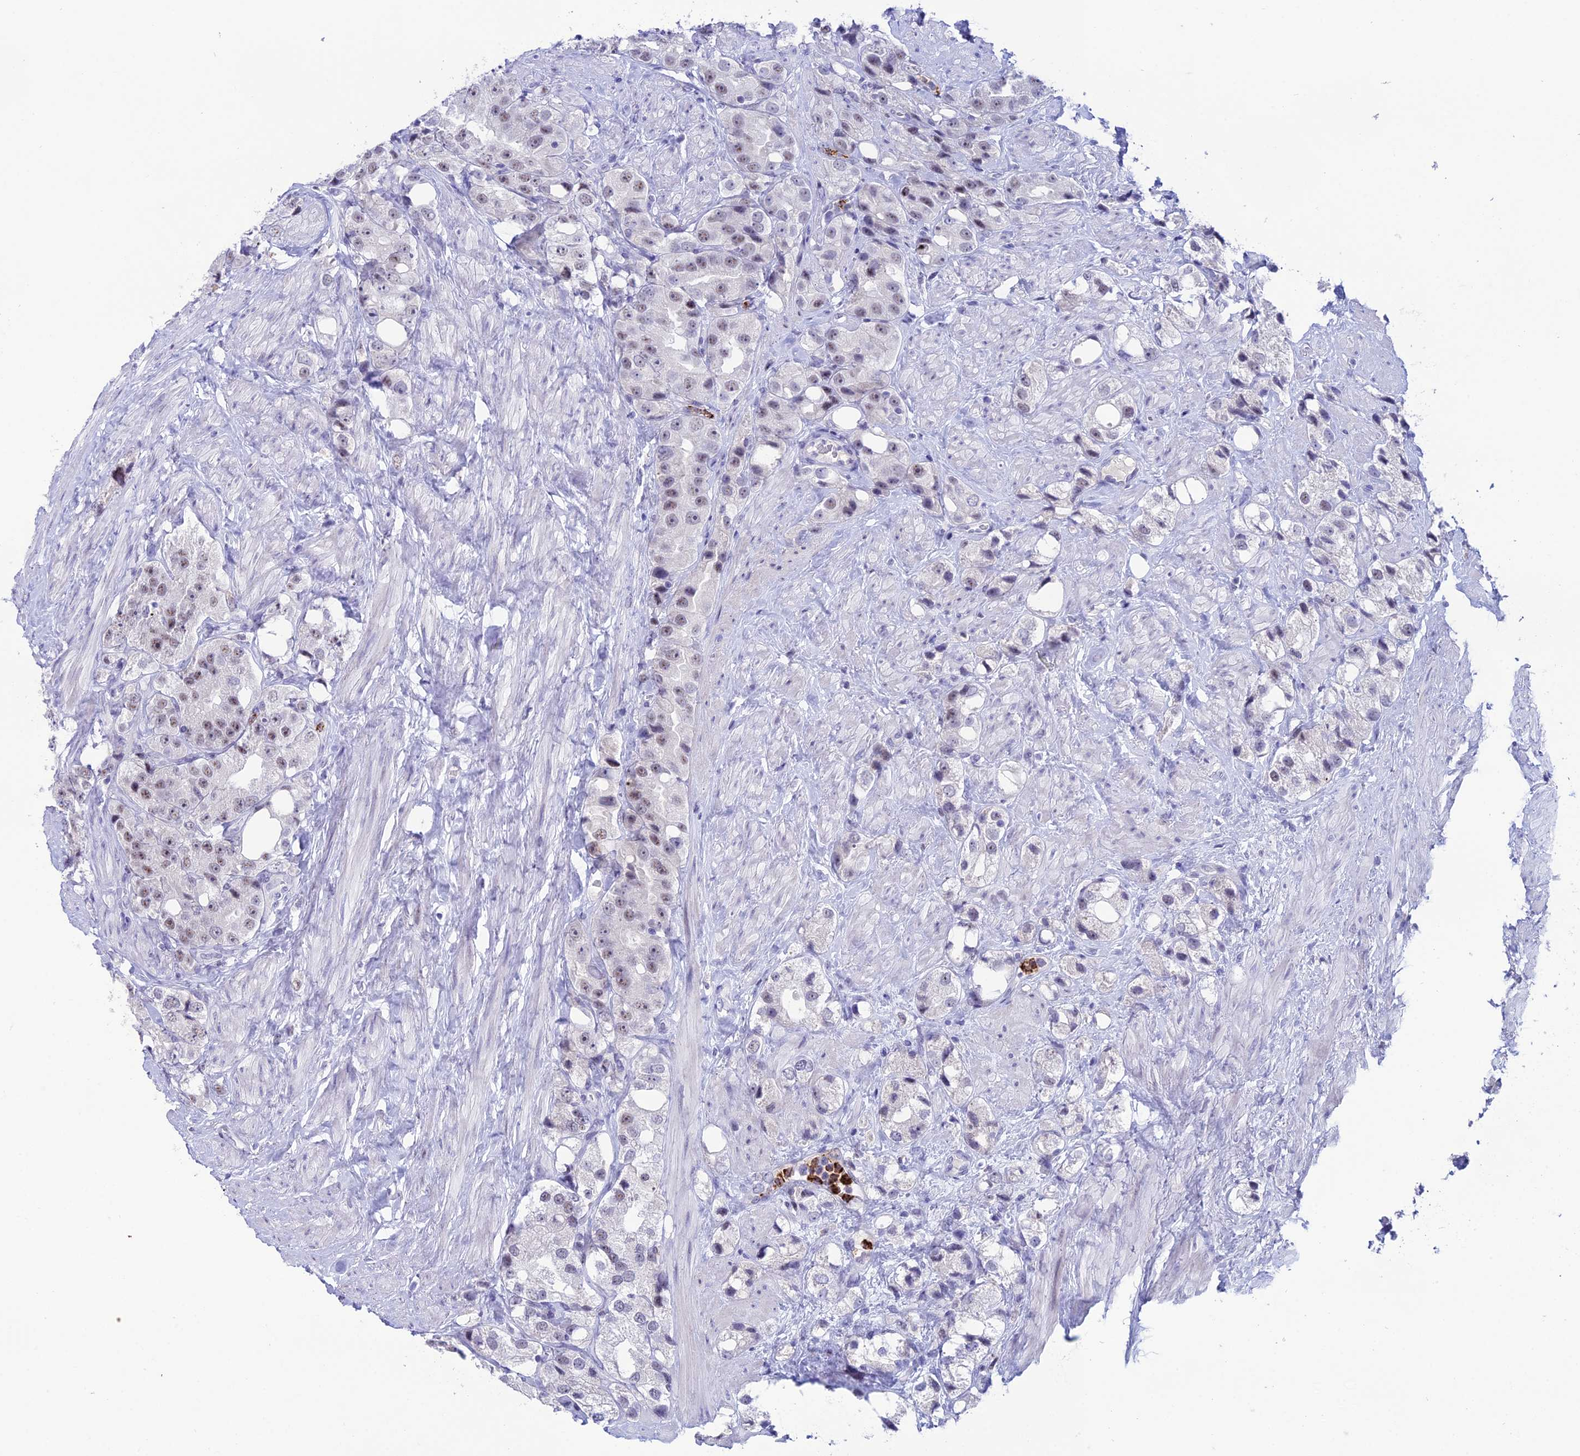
{"staining": {"intensity": "weak", "quantity": "25%-75%", "location": "nuclear"}, "tissue": "prostate cancer", "cell_type": "Tumor cells", "image_type": "cancer", "snomed": [{"axis": "morphology", "description": "Adenocarcinoma, NOS"}, {"axis": "topography", "description": "Prostate"}], "caption": "Human prostate adenocarcinoma stained with a protein marker displays weak staining in tumor cells.", "gene": "MFSD2B", "patient": {"sex": "male", "age": 79}}